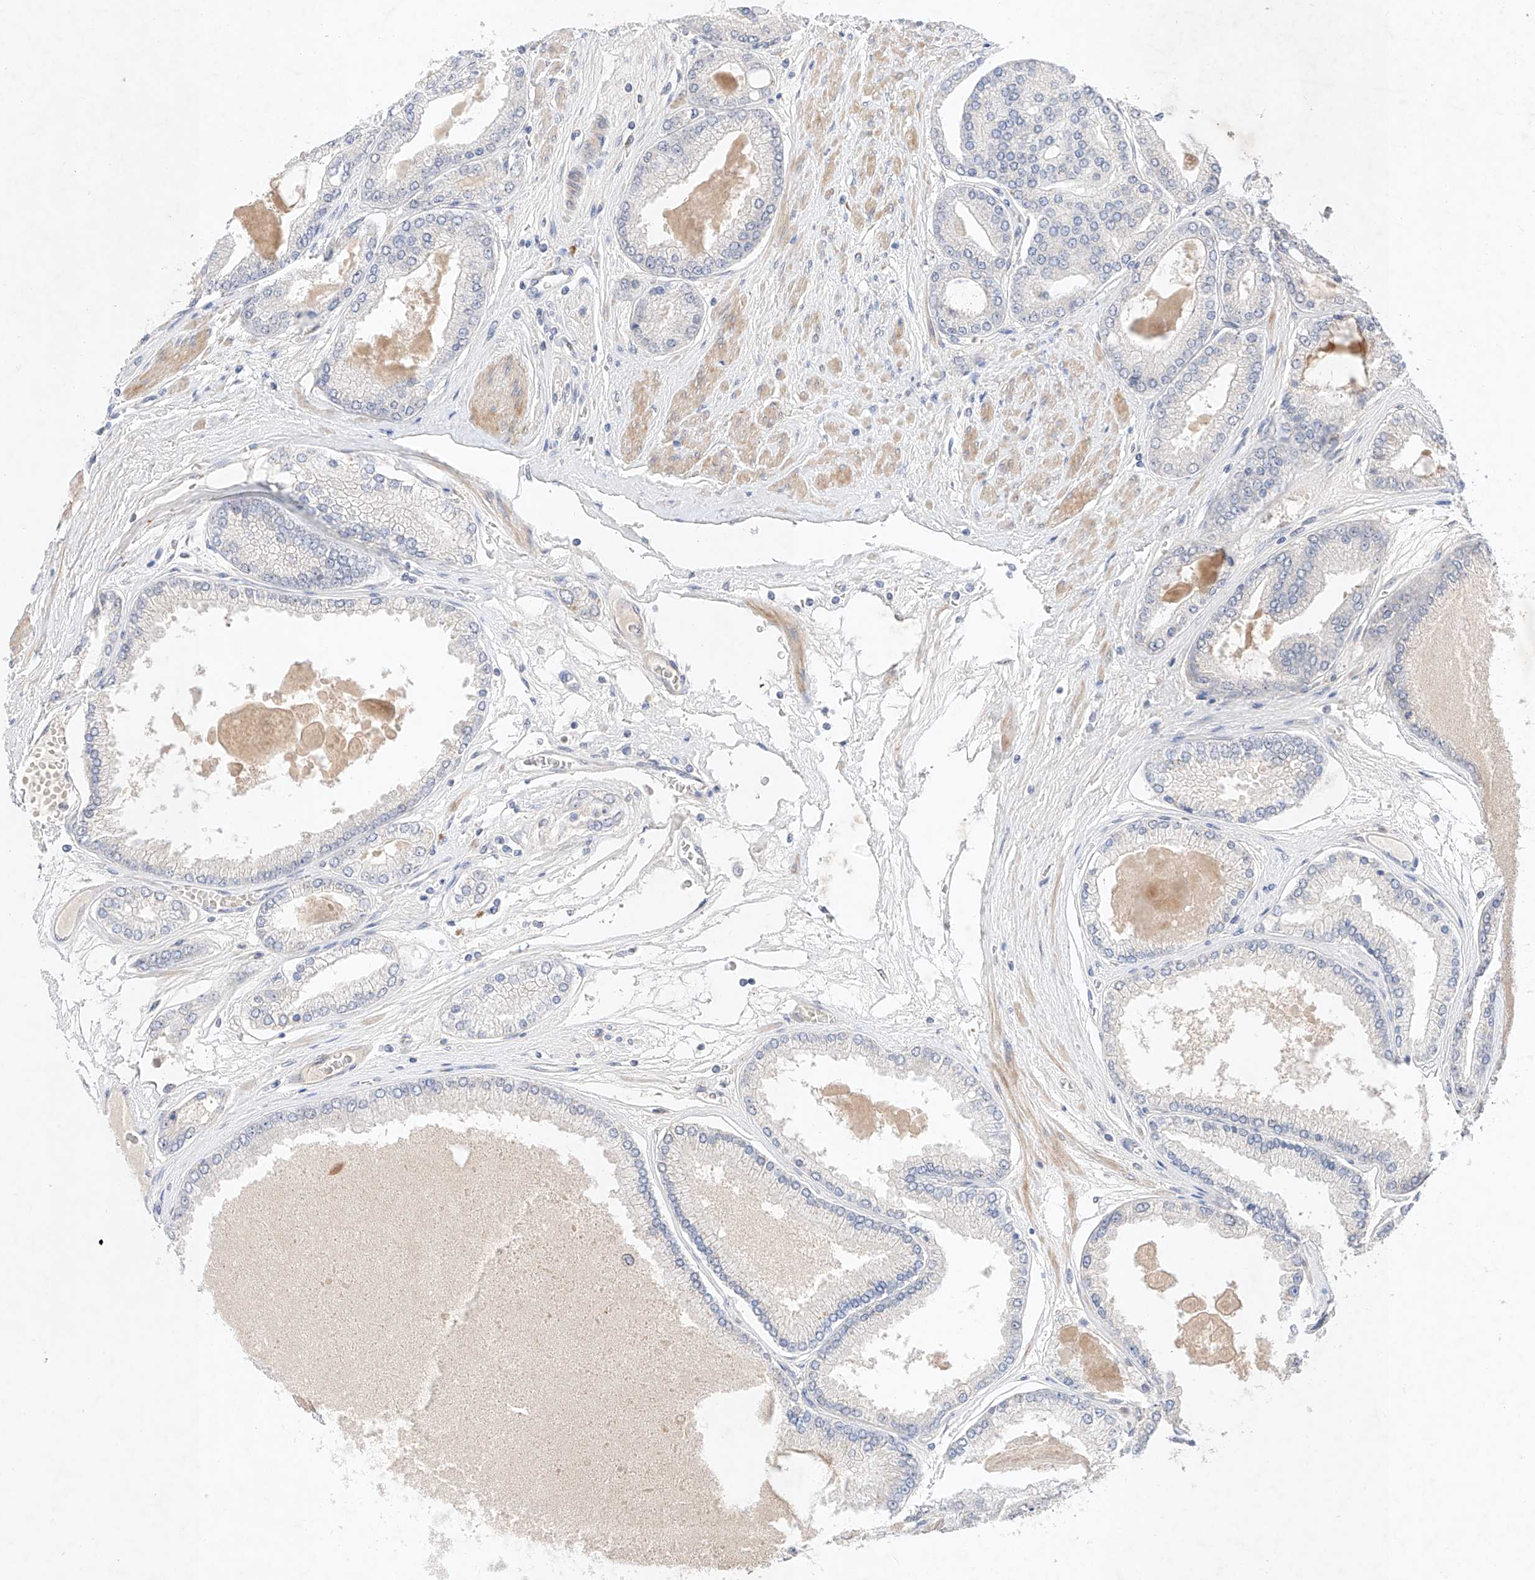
{"staining": {"intensity": "negative", "quantity": "none", "location": "none"}, "tissue": "prostate cancer", "cell_type": "Tumor cells", "image_type": "cancer", "snomed": [{"axis": "morphology", "description": "Adenocarcinoma, High grade"}, {"axis": "topography", "description": "Prostate"}], "caption": "There is no significant positivity in tumor cells of adenocarcinoma (high-grade) (prostate).", "gene": "ZNF124", "patient": {"sex": "male", "age": 59}}